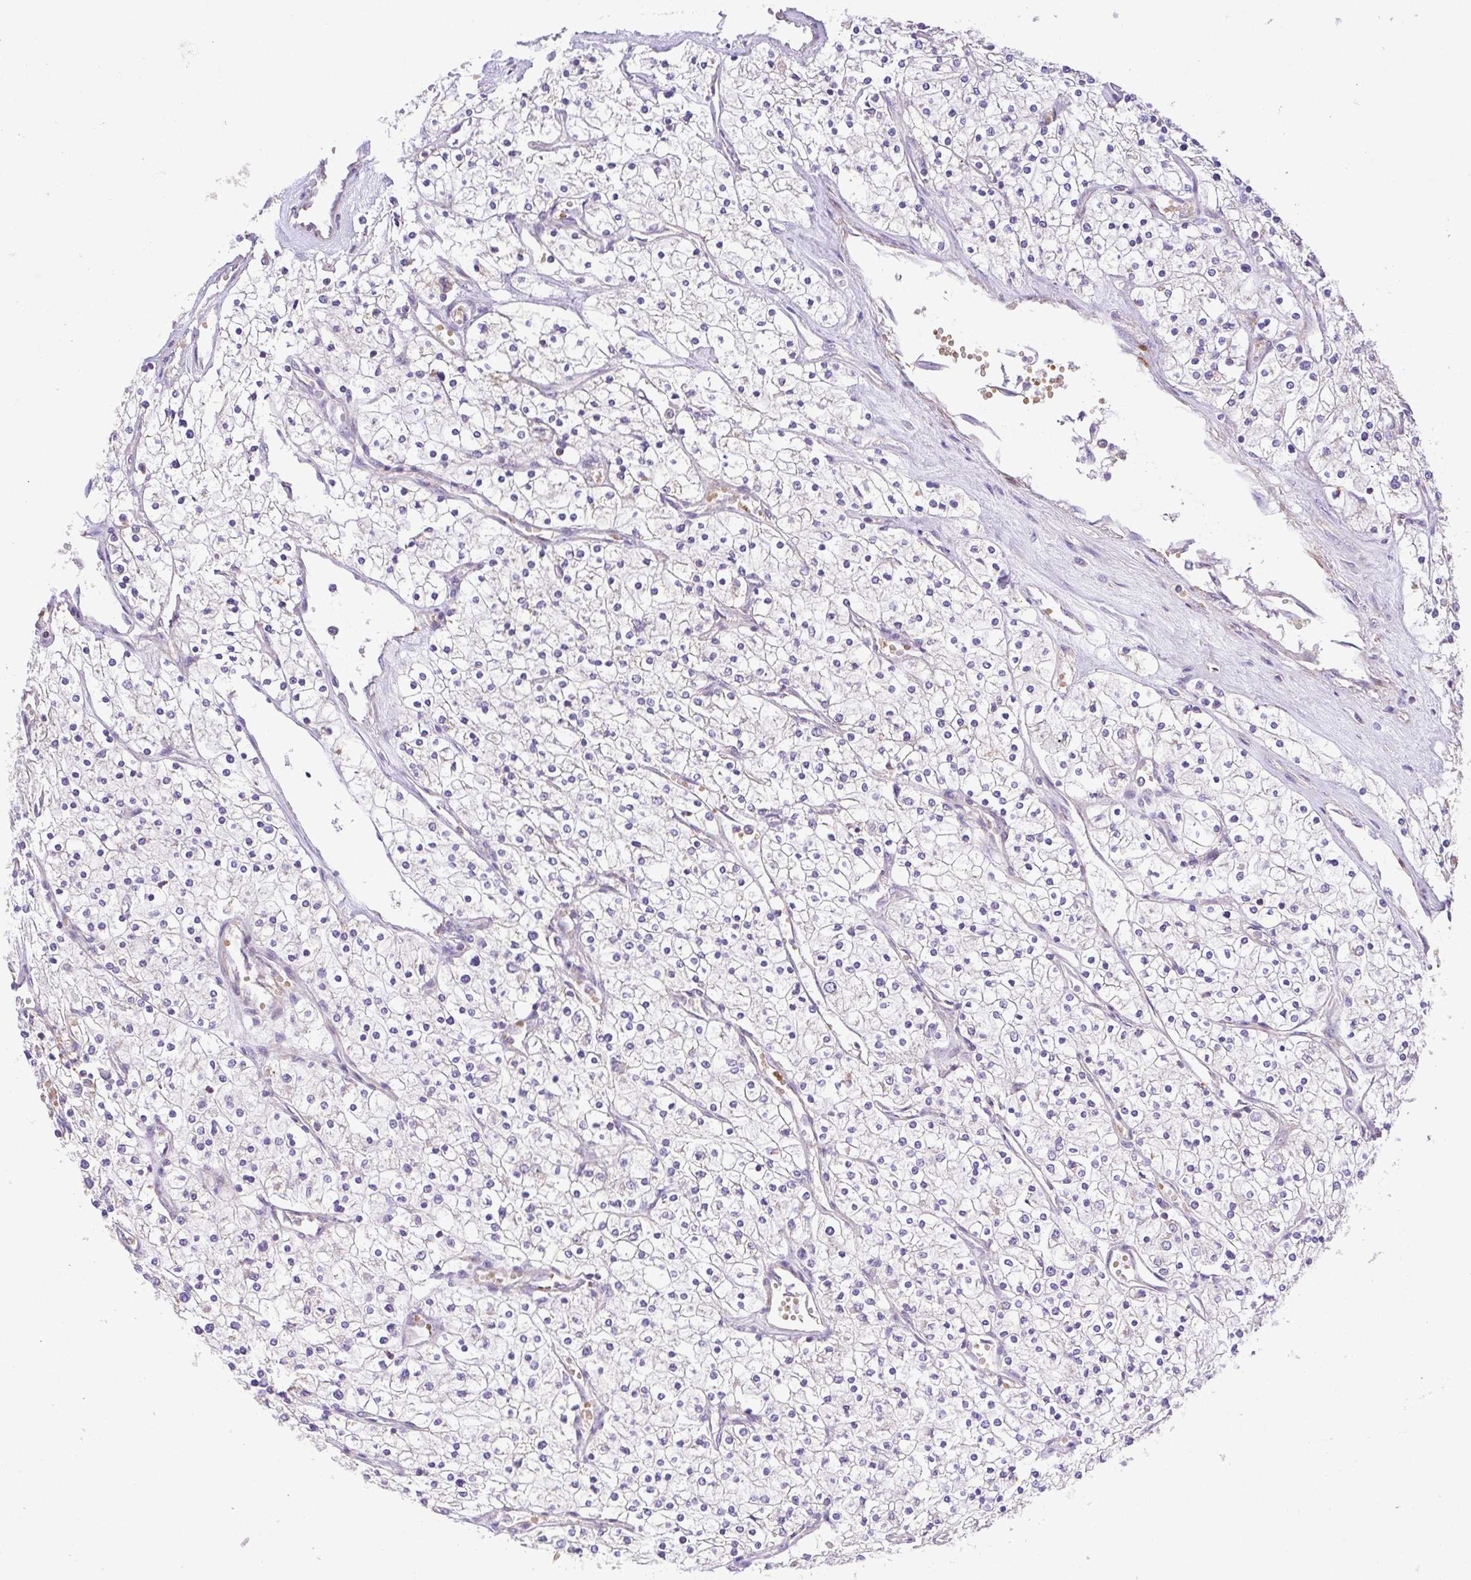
{"staining": {"intensity": "negative", "quantity": "none", "location": "none"}, "tissue": "renal cancer", "cell_type": "Tumor cells", "image_type": "cancer", "snomed": [{"axis": "morphology", "description": "Adenocarcinoma, NOS"}, {"axis": "topography", "description": "Kidney"}], "caption": "Adenocarcinoma (renal) stained for a protein using IHC demonstrates no staining tumor cells.", "gene": "IDE", "patient": {"sex": "male", "age": 80}}